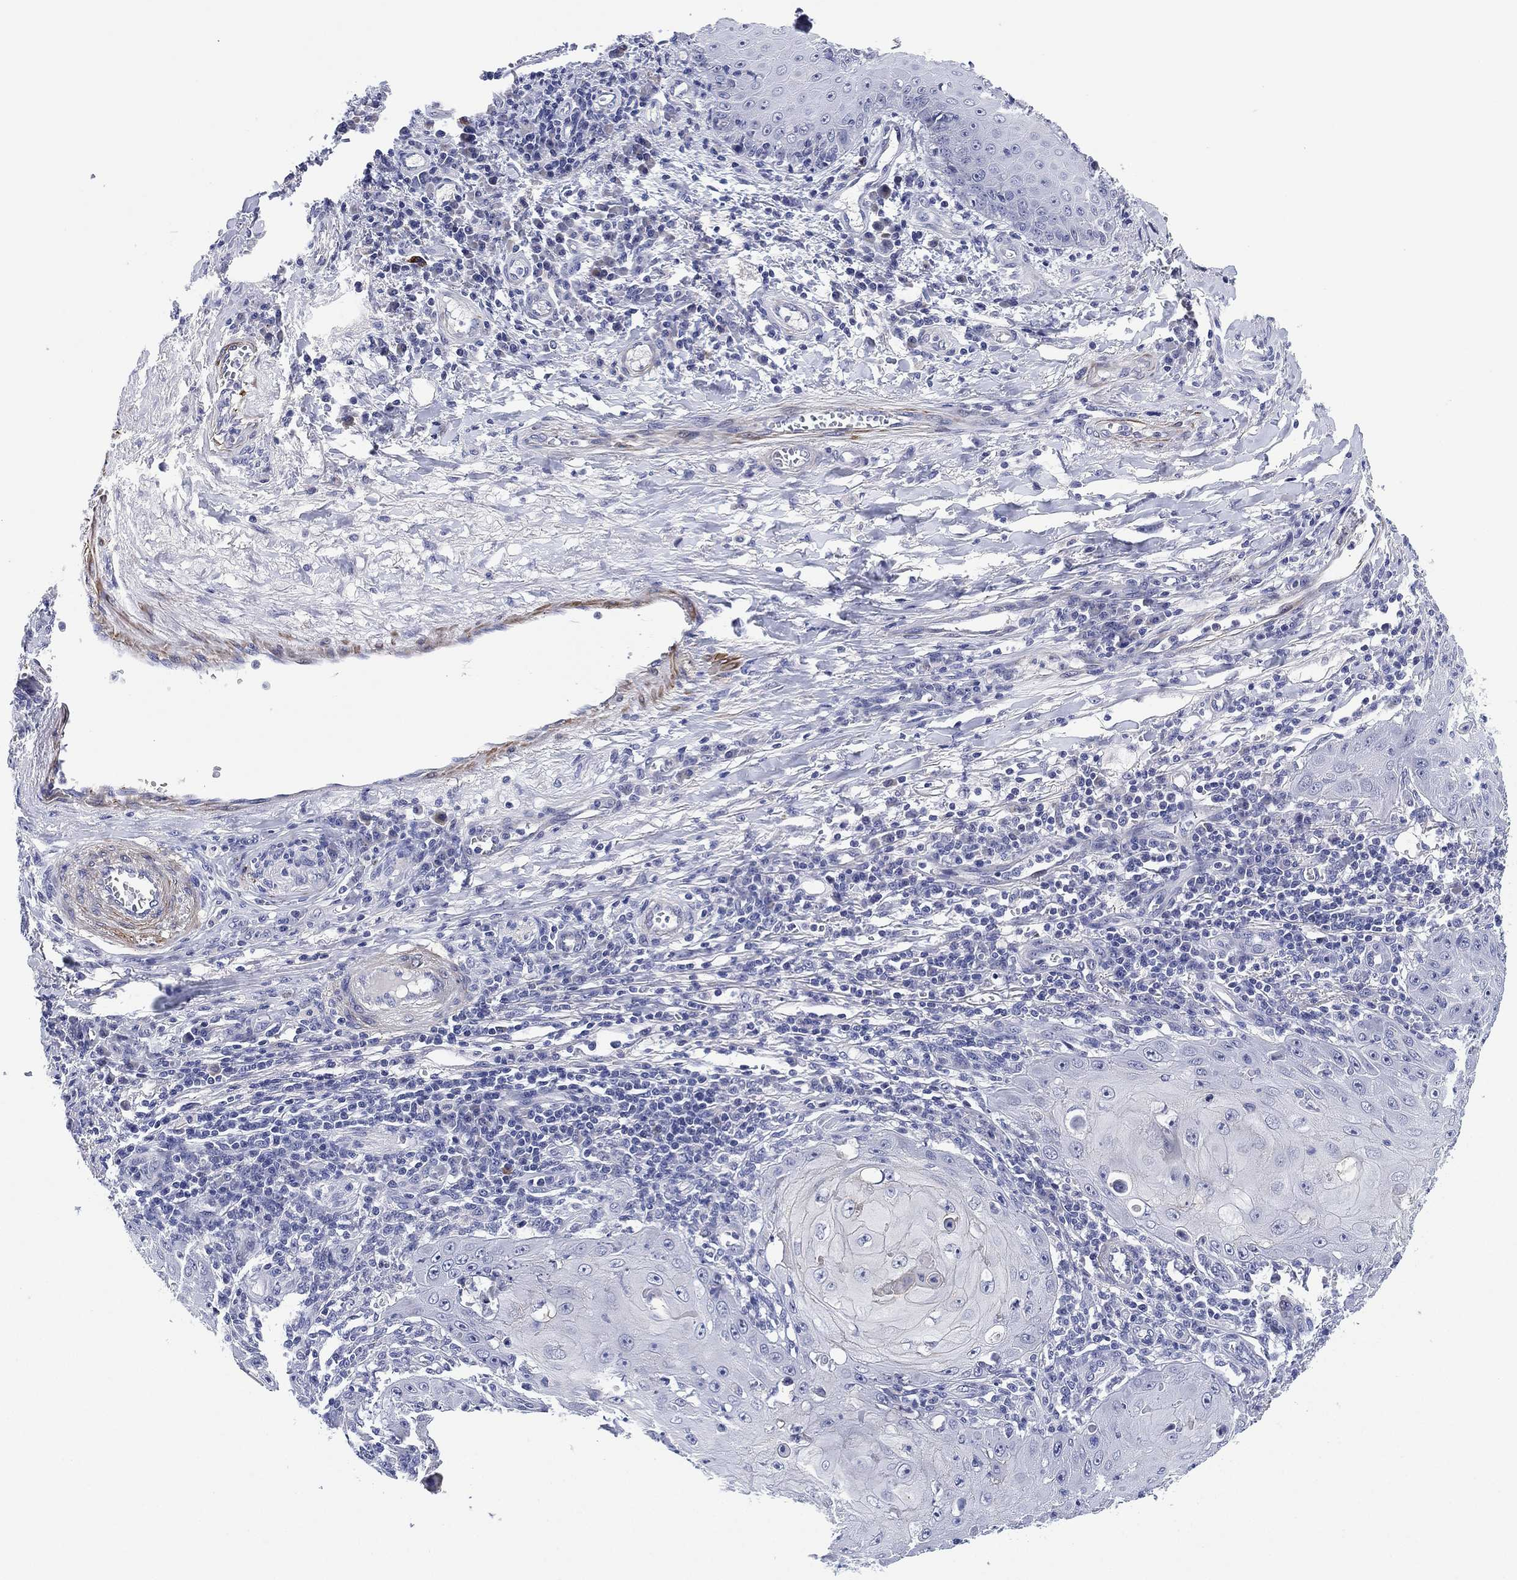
{"staining": {"intensity": "negative", "quantity": "none", "location": "none"}, "tissue": "skin cancer", "cell_type": "Tumor cells", "image_type": "cancer", "snomed": [{"axis": "morphology", "description": "Squamous cell carcinoma, NOS"}, {"axis": "topography", "description": "Skin"}], "caption": "Skin cancer (squamous cell carcinoma) was stained to show a protein in brown. There is no significant positivity in tumor cells.", "gene": "CLIP3", "patient": {"sex": "male", "age": 70}}